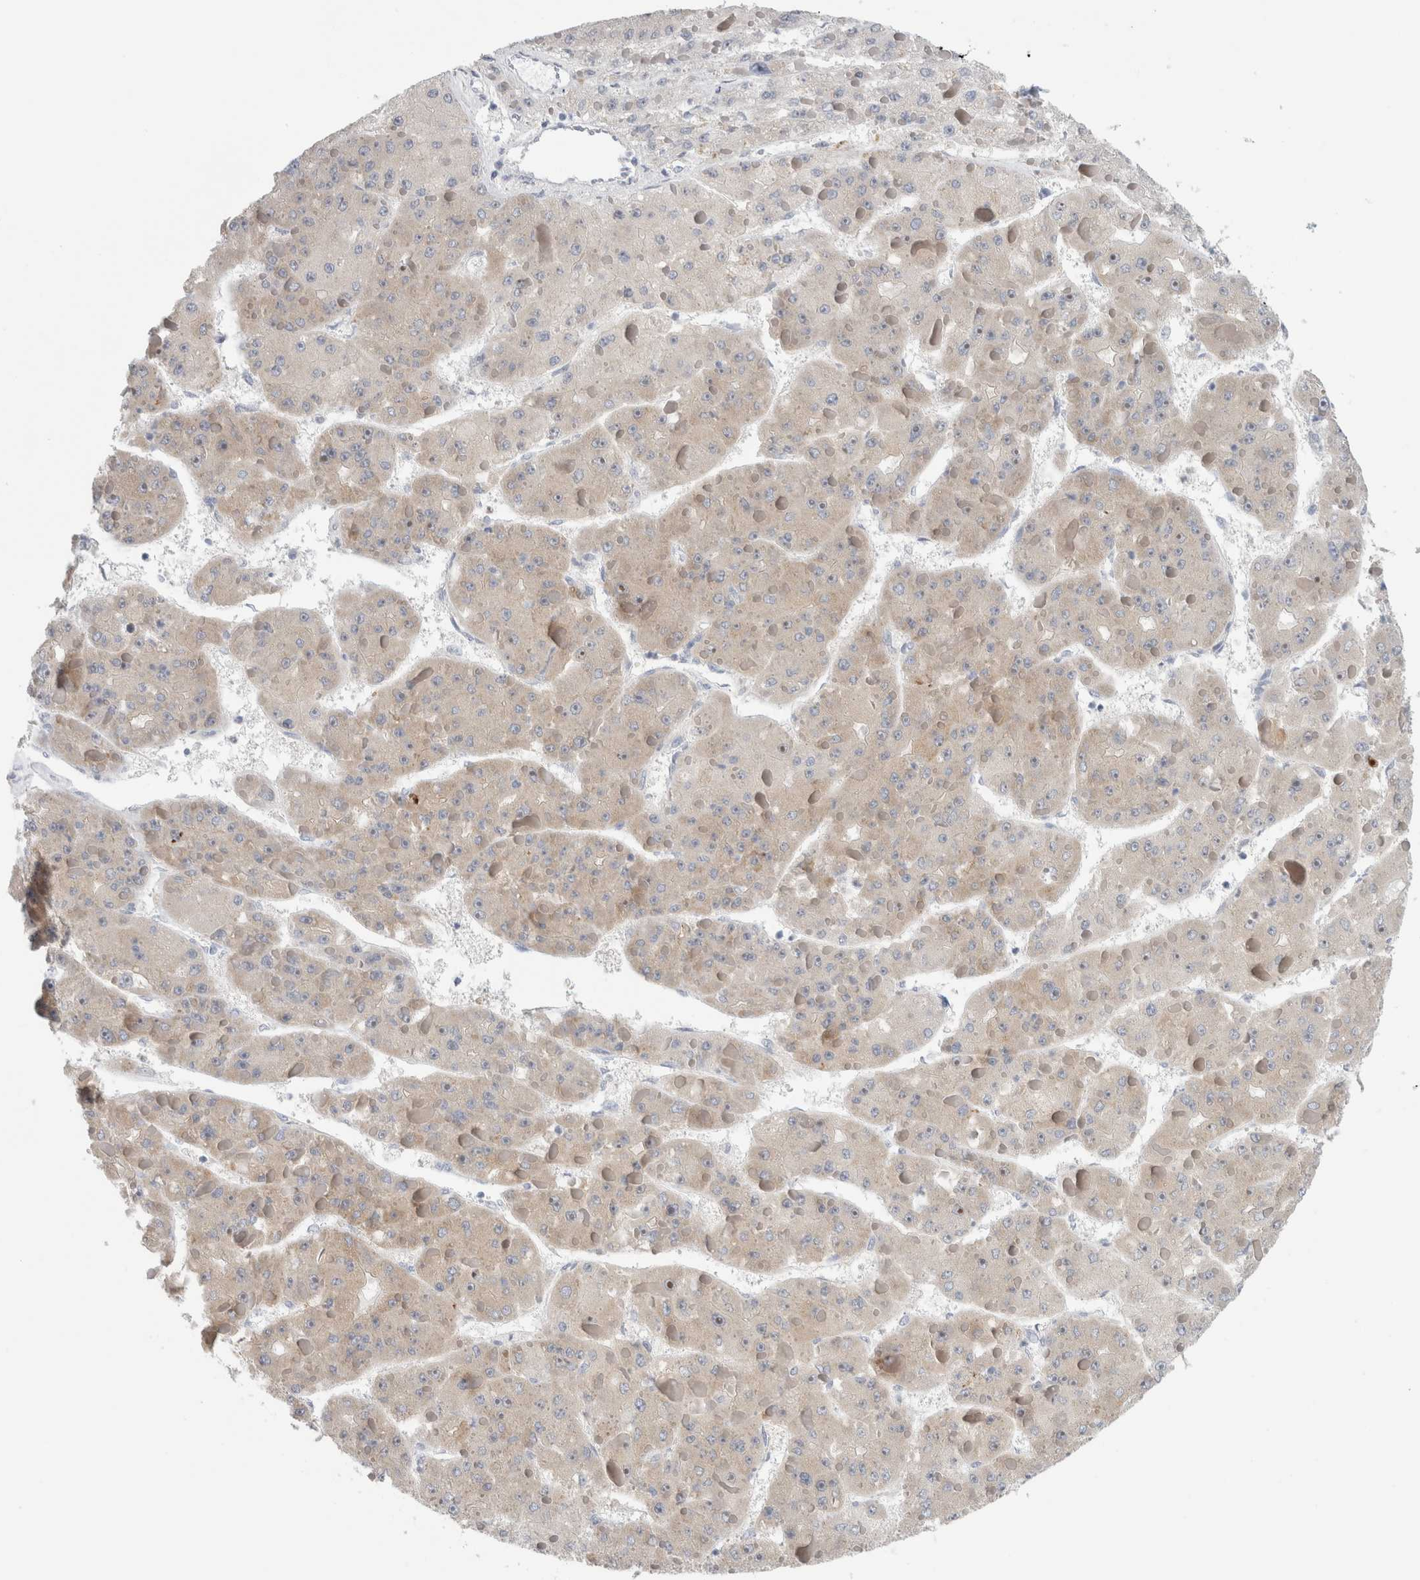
{"staining": {"intensity": "negative", "quantity": "none", "location": "none"}, "tissue": "liver cancer", "cell_type": "Tumor cells", "image_type": "cancer", "snomed": [{"axis": "morphology", "description": "Carcinoma, Hepatocellular, NOS"}, {"axis": "topography", "description": "Liver"}], "caption": "This is an IHC image of human liver cancer (hepatocellular carcinoma). There is no positivity in tumor cells.", "gene": "SLC20A2", "patient": {"sex": "female", "age": 73}}